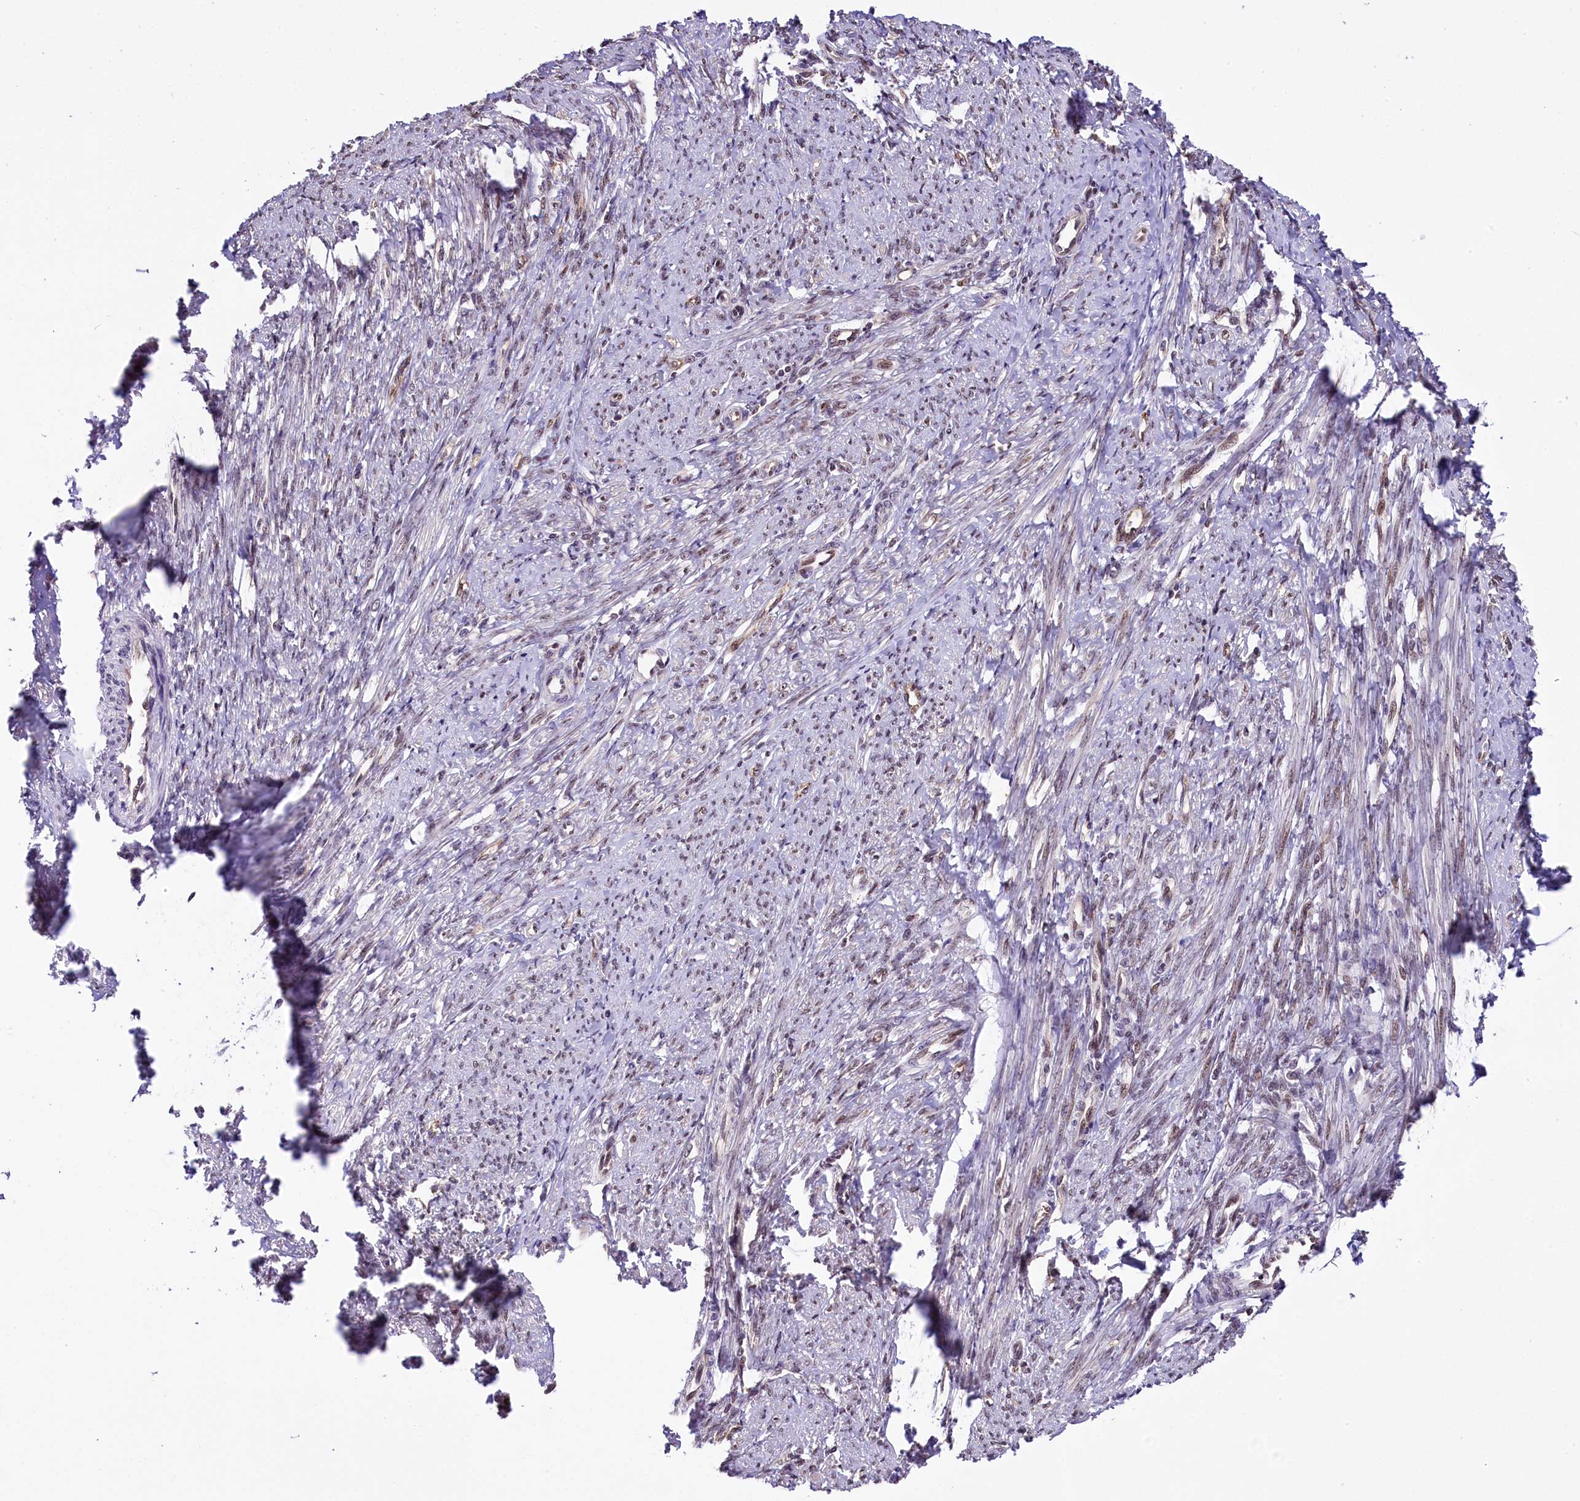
{"staining": {"intensity": "weak", "quantity": "25%-75%", "location": "nuclear"}, "tissue": "smooth muscle", "cell_type": "Smooth muscle cells", "image_type": "normal", "snomed": [{"axis": "morphology", "description": "Normal tissue, NOS"}, {"axis": "topography", "description": "Smooth muscle"}, {"axis": "topography", "description": "Uterus"}], "caption": "The immunohistochemical stain labels weak nuclear staining in smooth muscle cells of unremarkable smooth muscle.", "gene": "MRPL54", "patient": {"sex": "female", "age": 59}}